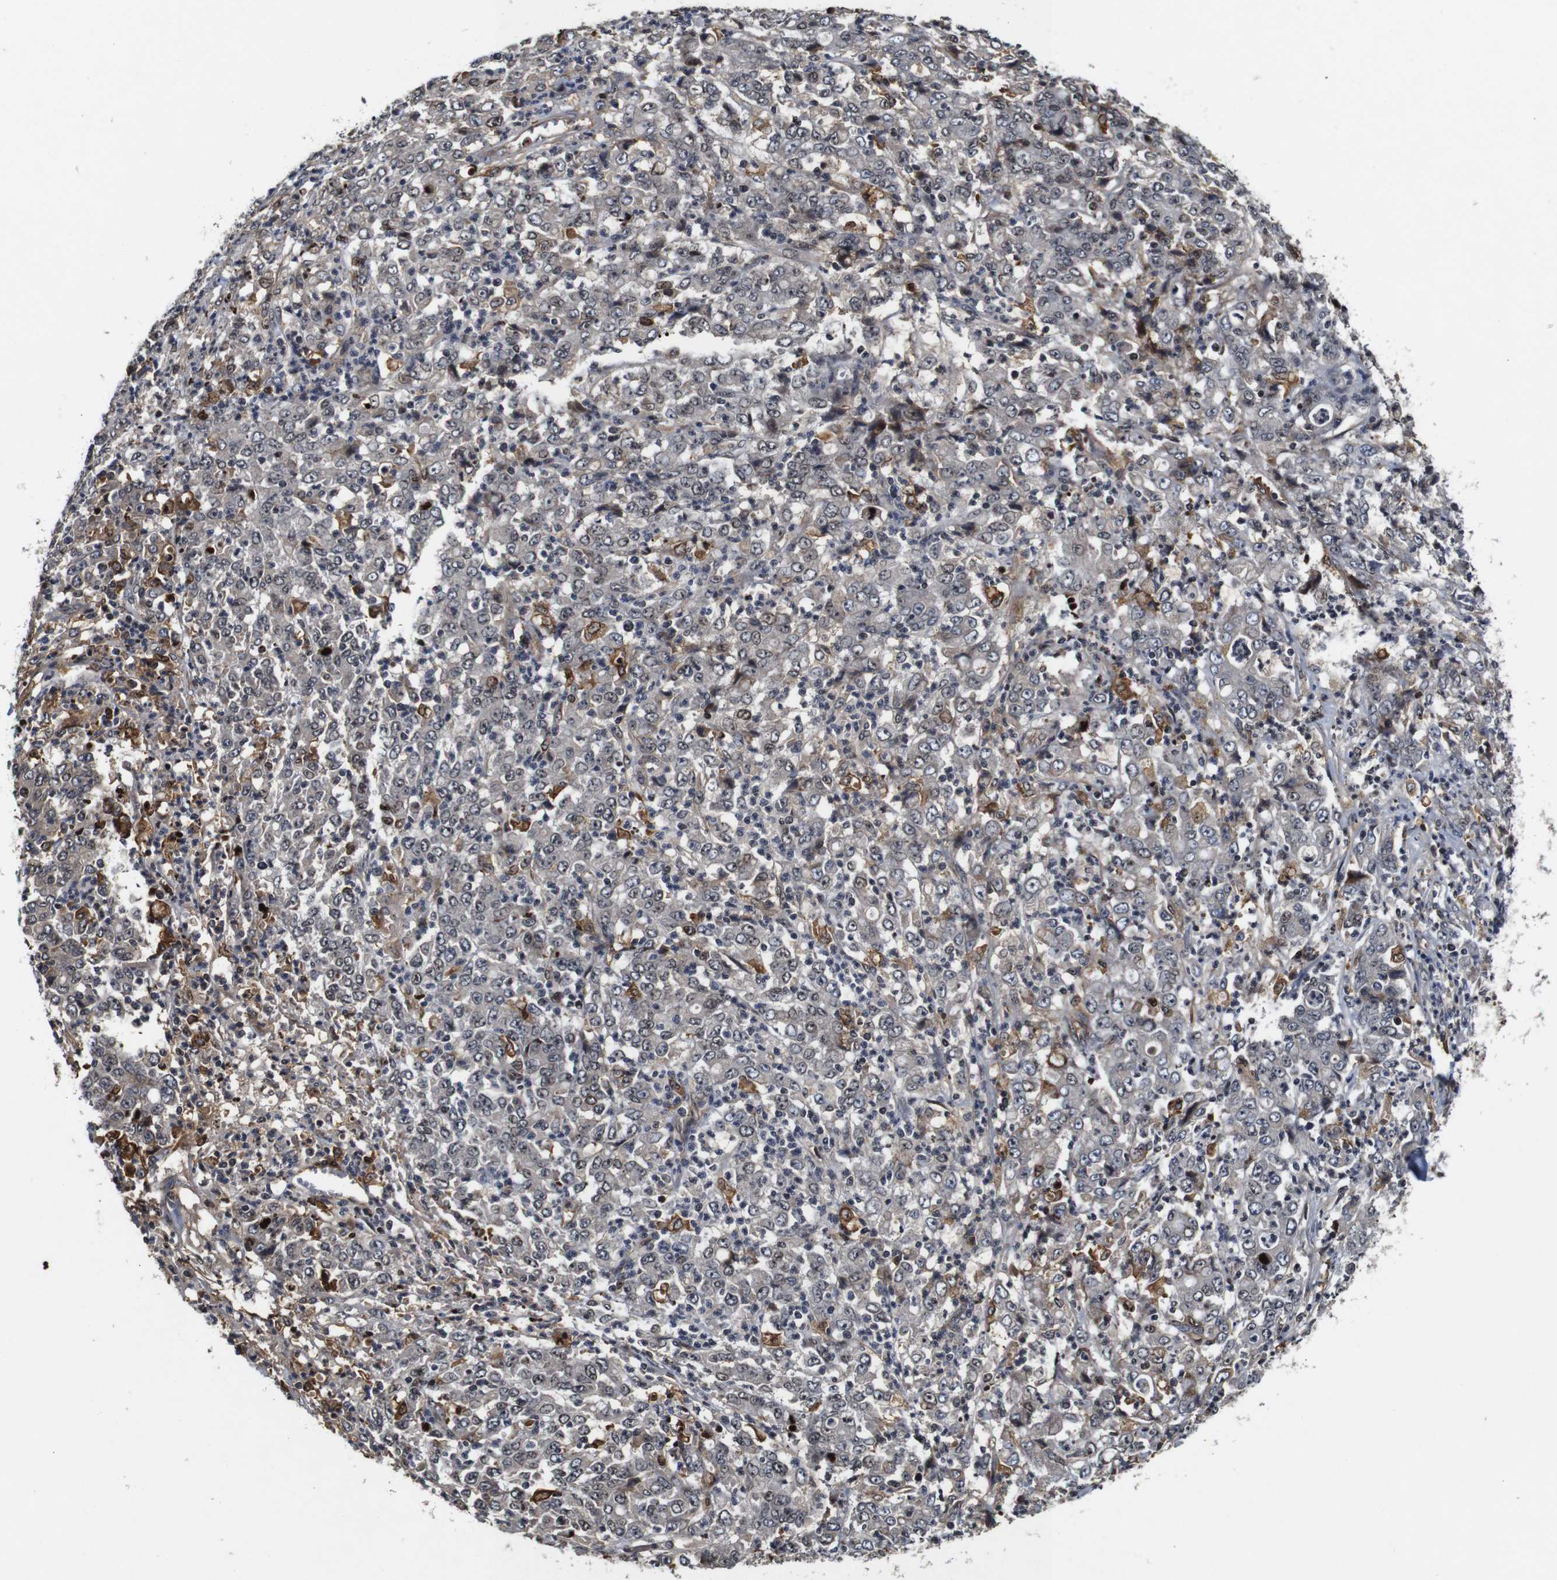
{"staining": {"intensity": "moderate", "quantity": "<25%", "location": "cytoplasmic/membranous"}, "tissue": "stomach cancer", "cell_type": "Tumor cells", "image_type": "cancer", "snomed": [{"axis": "morphology", "description": "Adenocarcinoma, NOS"}, {"axis": "topography", "description": "Stomach, lower"}], "caption": "Stomach adenocarcinoma stained with a protein marker reveals moderate staining in tumor cells.", "gene": "MYC", "patient": {"sex": "female", "age": 71}}